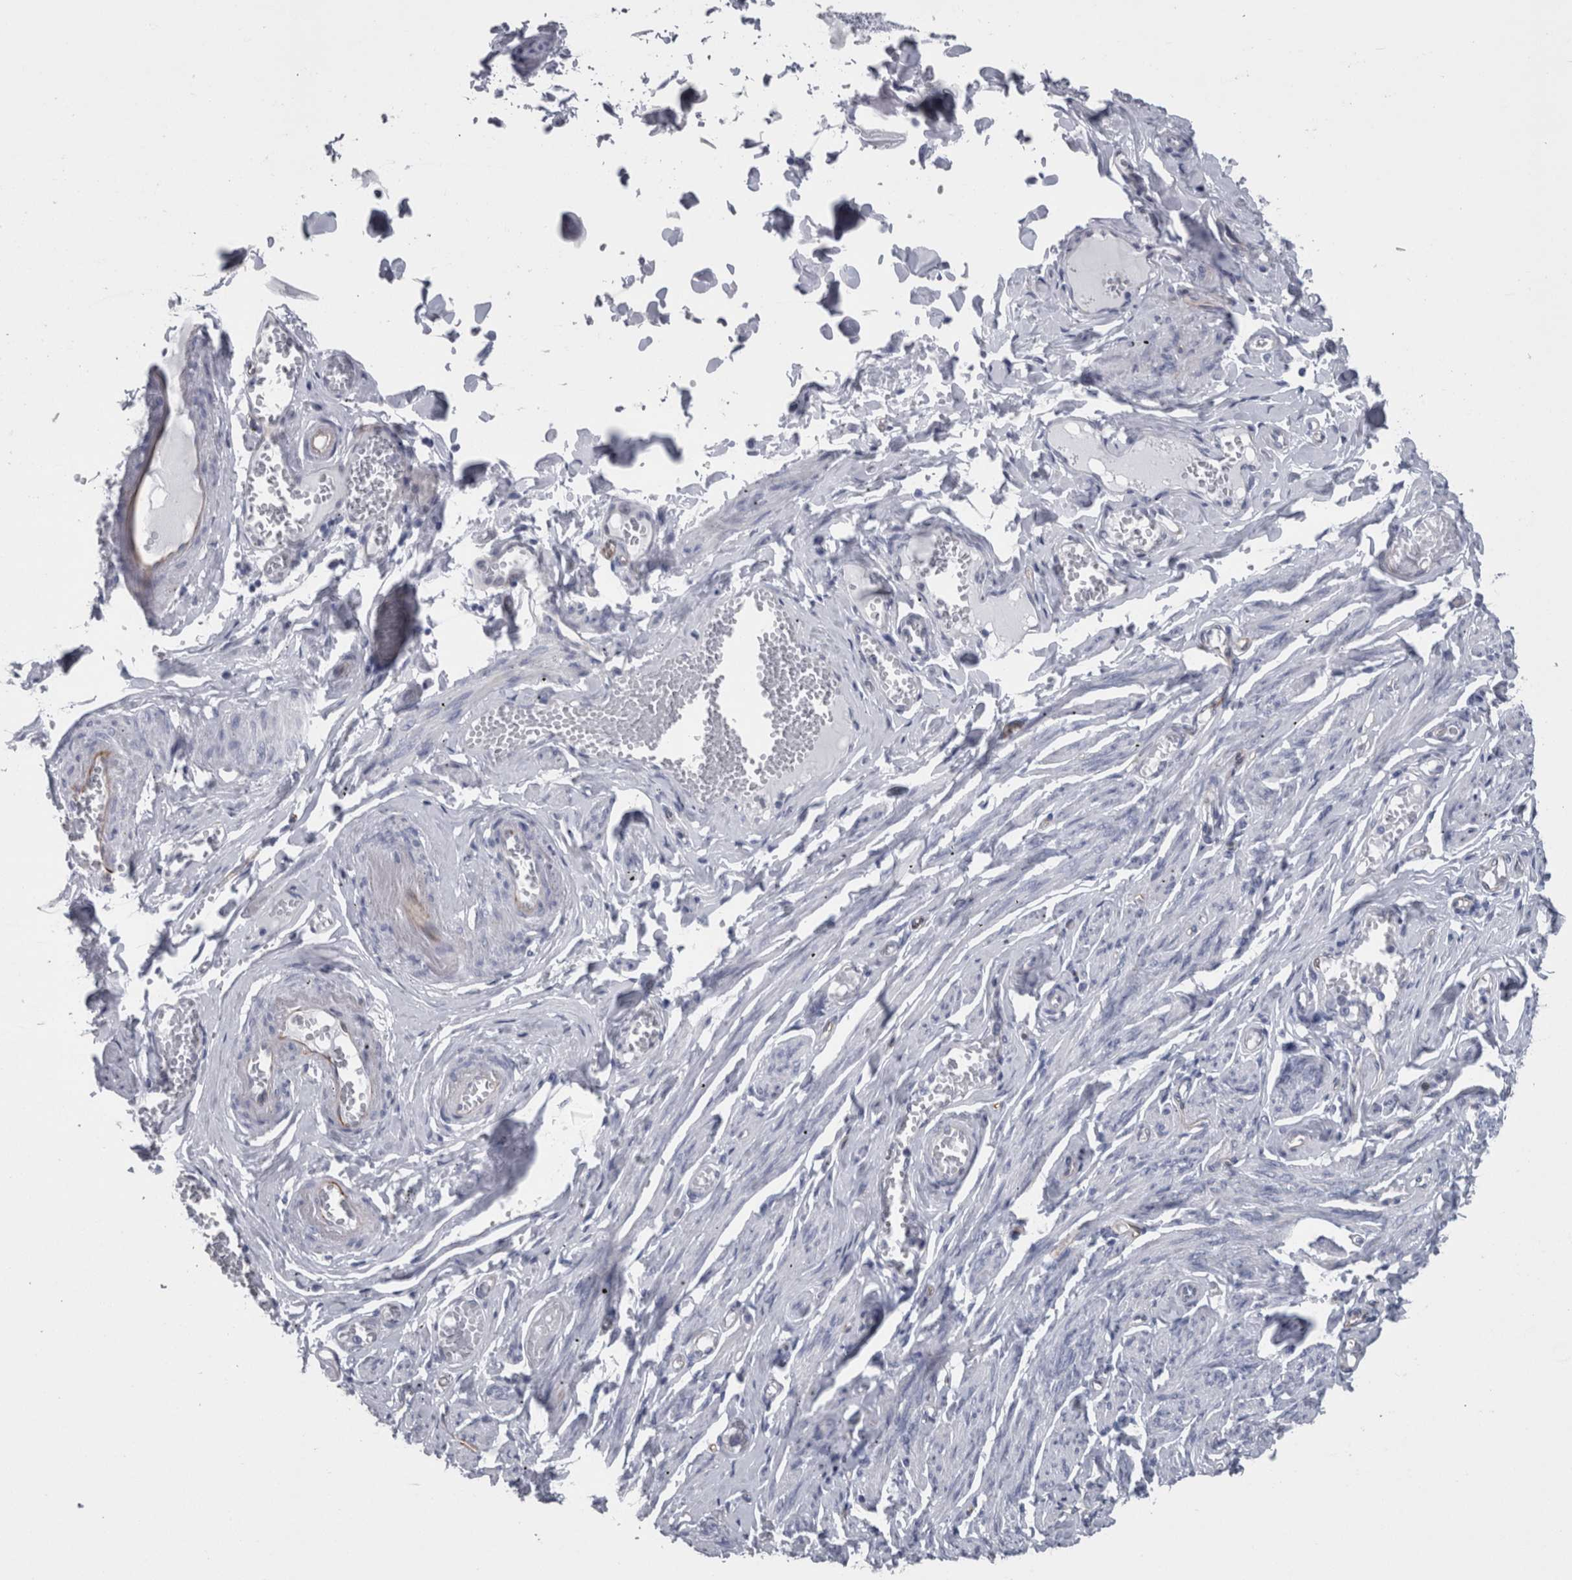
{"staining": {"intensity": "negative", "quantity": "none", "location": "none"}, "tissue": "adipose tissue", "cell_type": "Adipocytes", "image_type": "normal", "snomed": [{"axis": "morphology", "description": "Normal tissue, NOS"}, {"axis": "topography", "description": "Vascular tissue"}, {"axis": "topography", "description": "Fallopian tube"}, {"axis": "topography", "description": "Ovary"}], "caption": "Immunohistochemistry (IHC) photomicrograph of unremarkable adipose tissue: human adipose tissue stained with DAB demonstrates no significant protein expression in adipocytes.", "gene": "VWDE", "patient": {"sex": "female", "age": 67}}